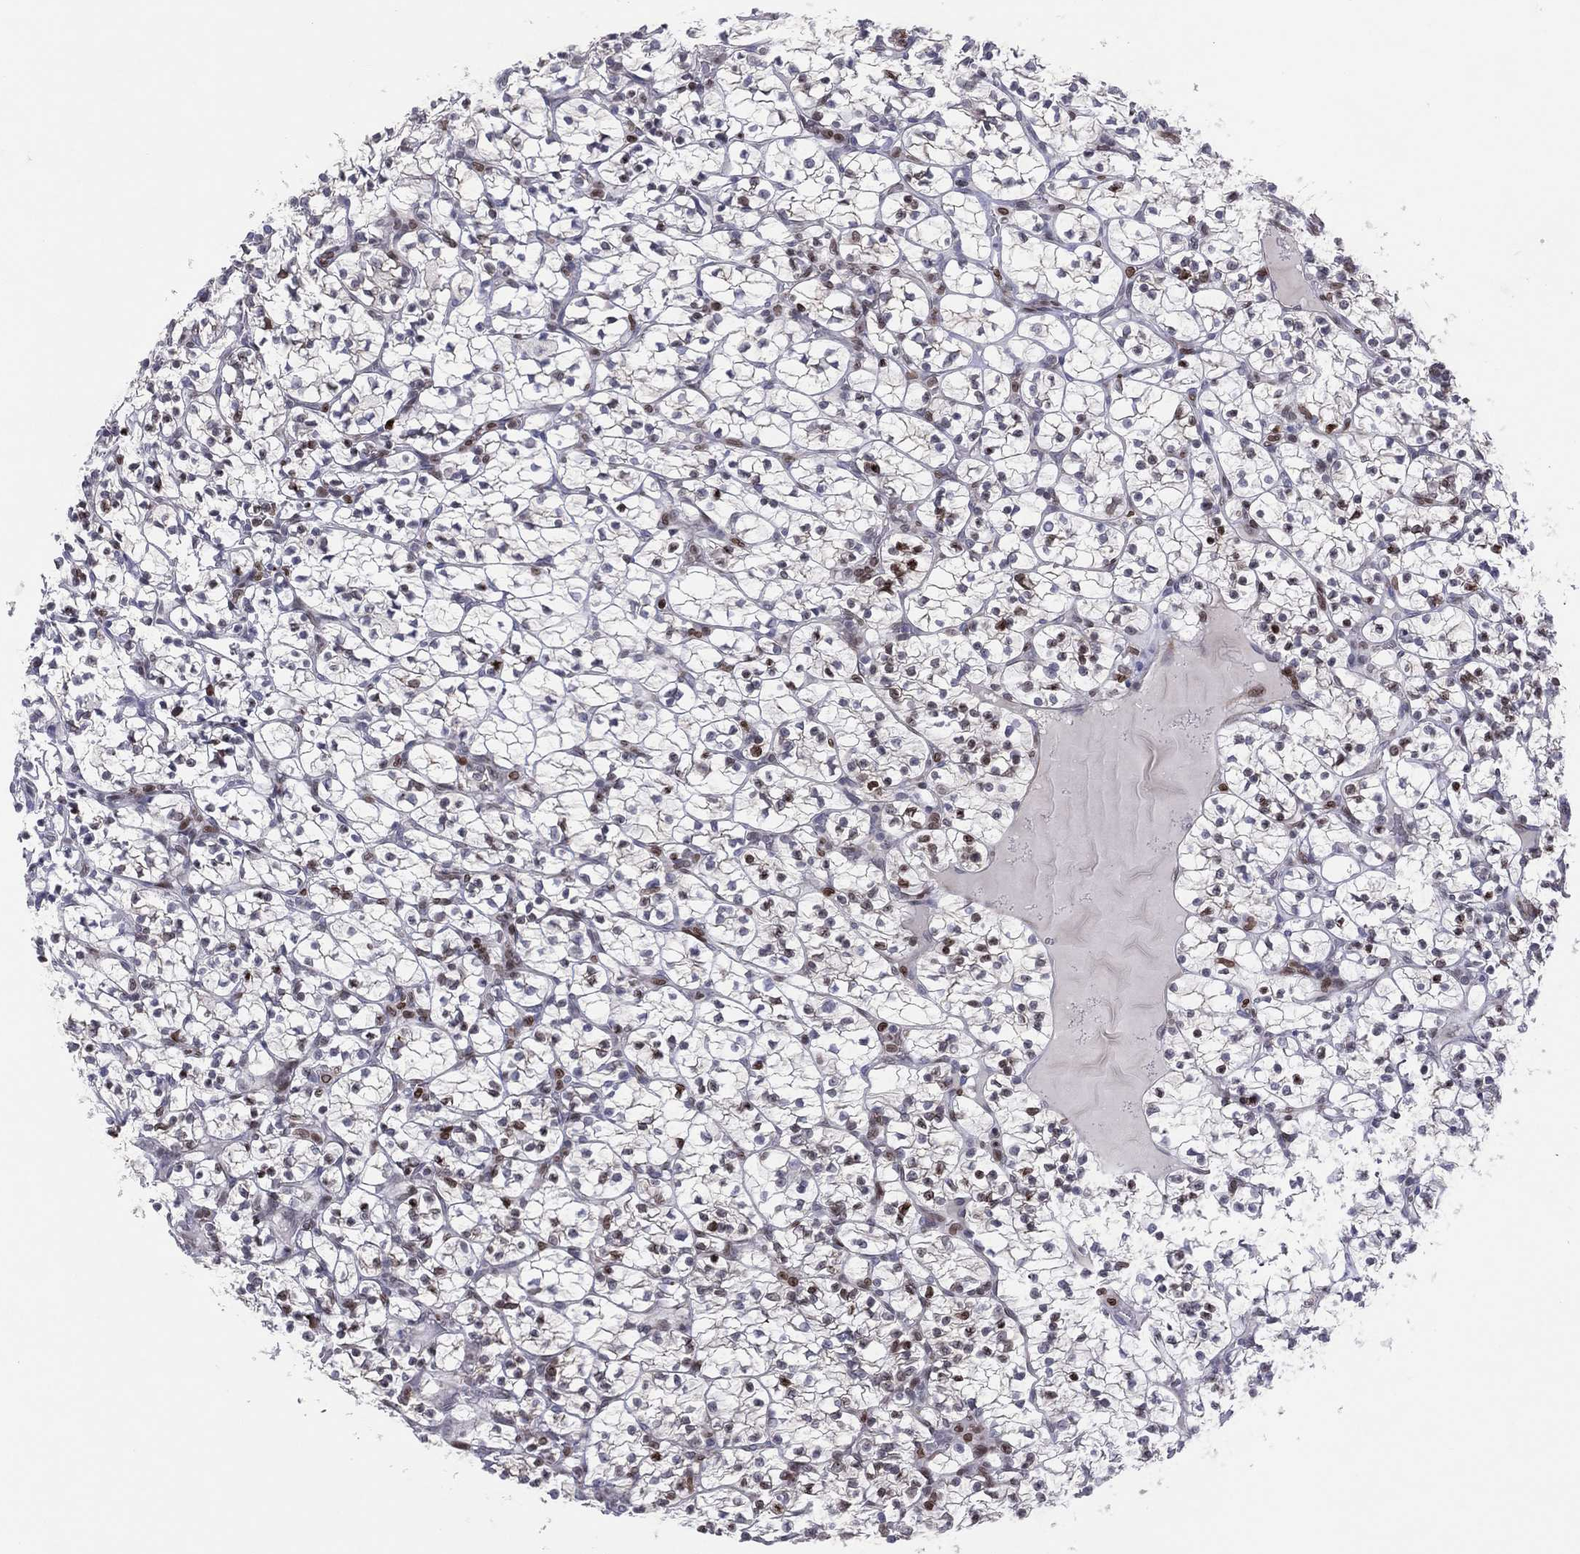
{"staining": {"intensity": "moderate", "quantity": "<25%", "location": "nuclear"}, "tissue": "renal cancer", "cell_type": "Tumor cells", "image_type": "cancer", "snomed": [{"axis": "morphology", "description": "Adenocarcinoma, NOS"}, {"axis": "topography", "description": "Kidney"}], "caption": "Brown immunohistochemical staining in adenocarcinoma (renal) exhibits moderate nuclear staining in about <25% of tumor cells.", "gene": "DBF4B", "patient": {"sex": "female", "age": 89}}